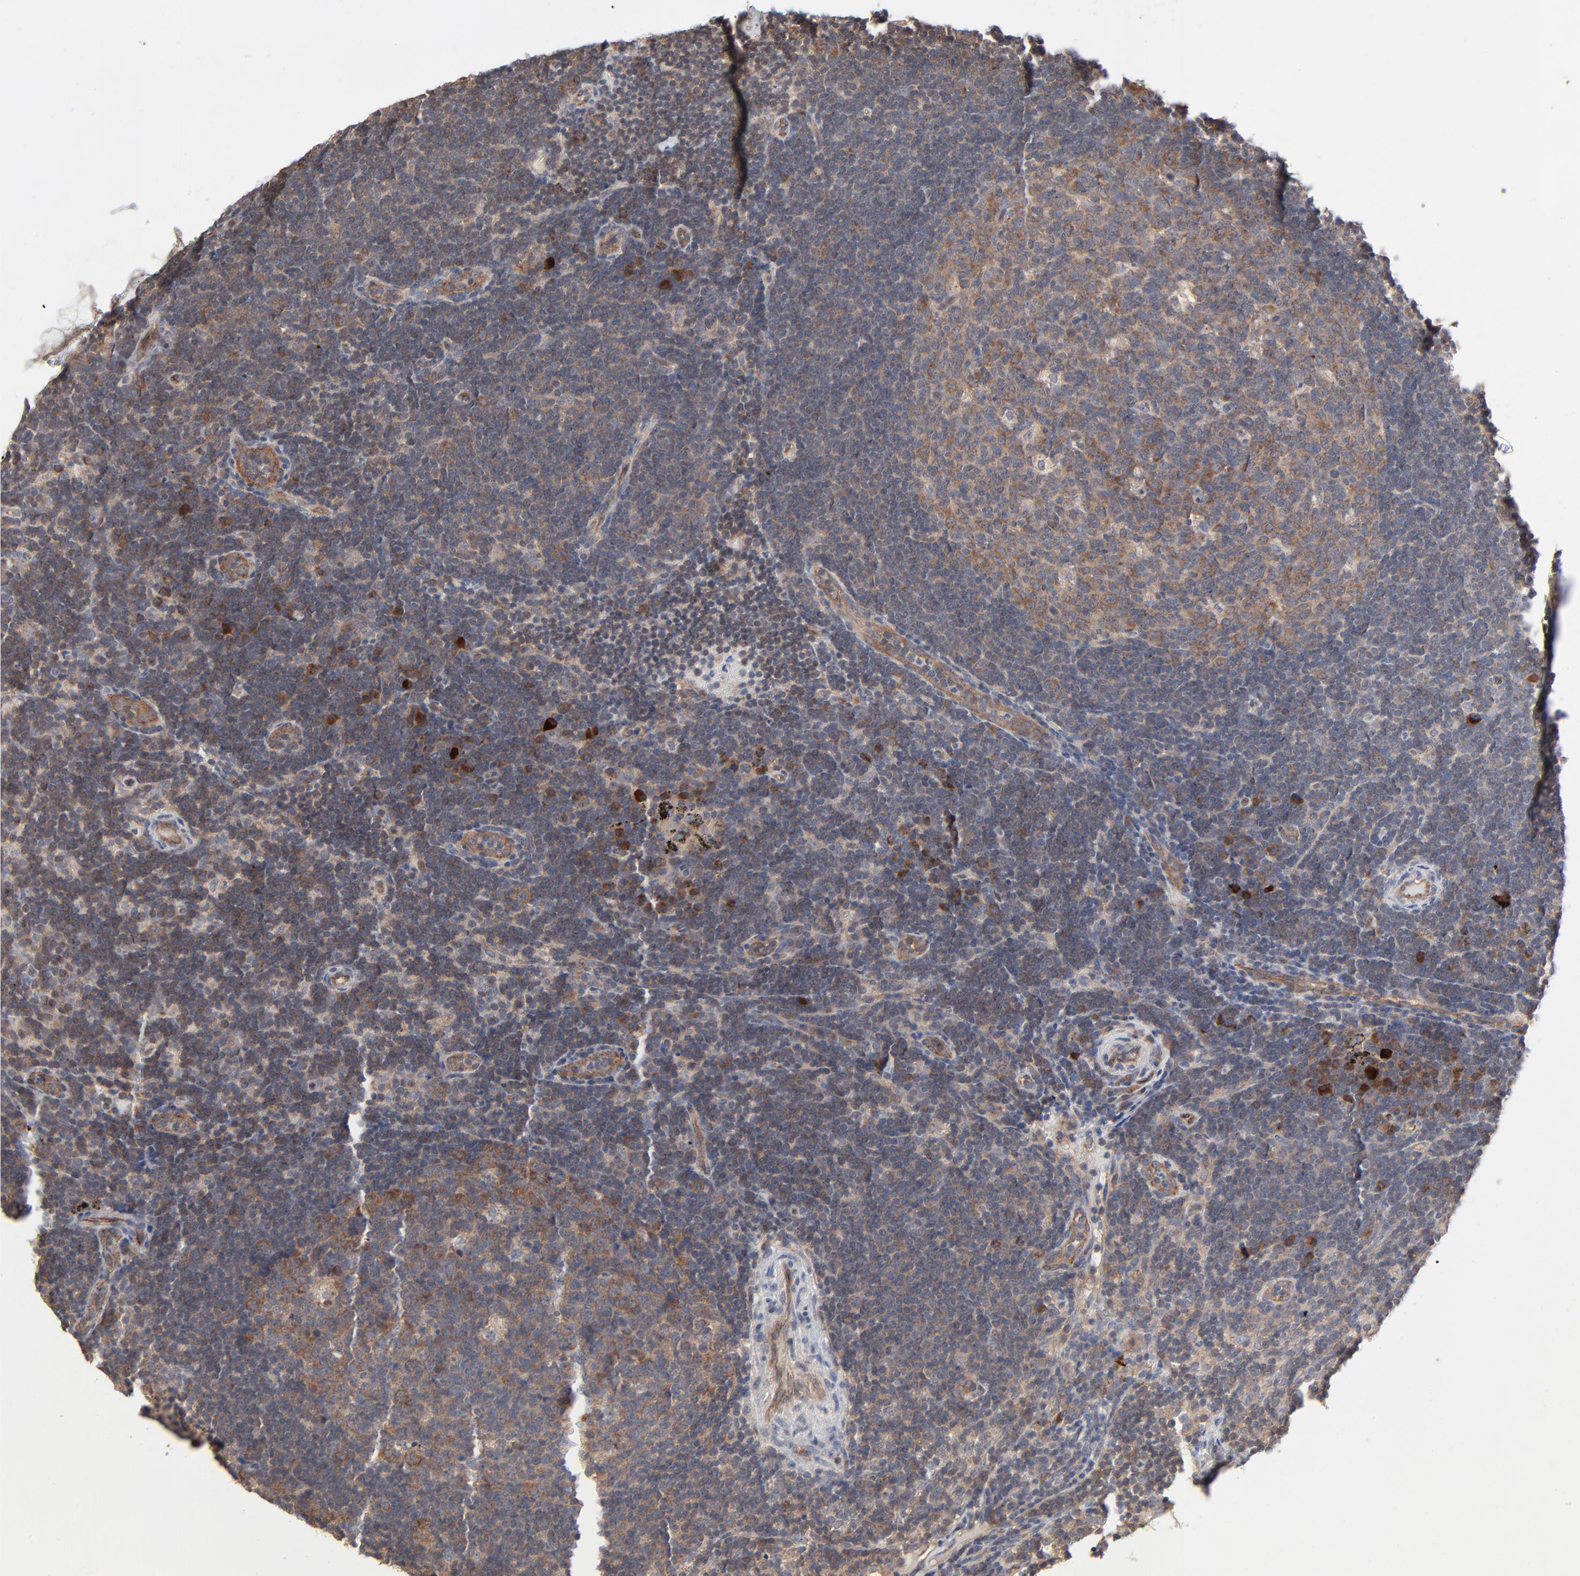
{"staining": {"intensity": "moderate", "quantity": ">75%", "location": "cytoplasmic/membranous"}, "tissue": "lymph node", "cell_type": "Germinal center cells", "image_type": "normal", "snomed": [{"axis": "morphology", "description": "Normal tissue, NOS"}, {"axis": "morphology", "description": "Squamous cell carcinoma, metastatic, NOS"}, {"axis": "topography", "description": "Lymph node"}], "caption": "Immunohistochemical staining of unremarkable human lymph node exhibits >75% levels of moderate cytoplasmic/membranous protein positivity in approximately >75% of germinal center cells.", "gene": "ABLIM3", "patient": {"sex": "female", "age": 53}}